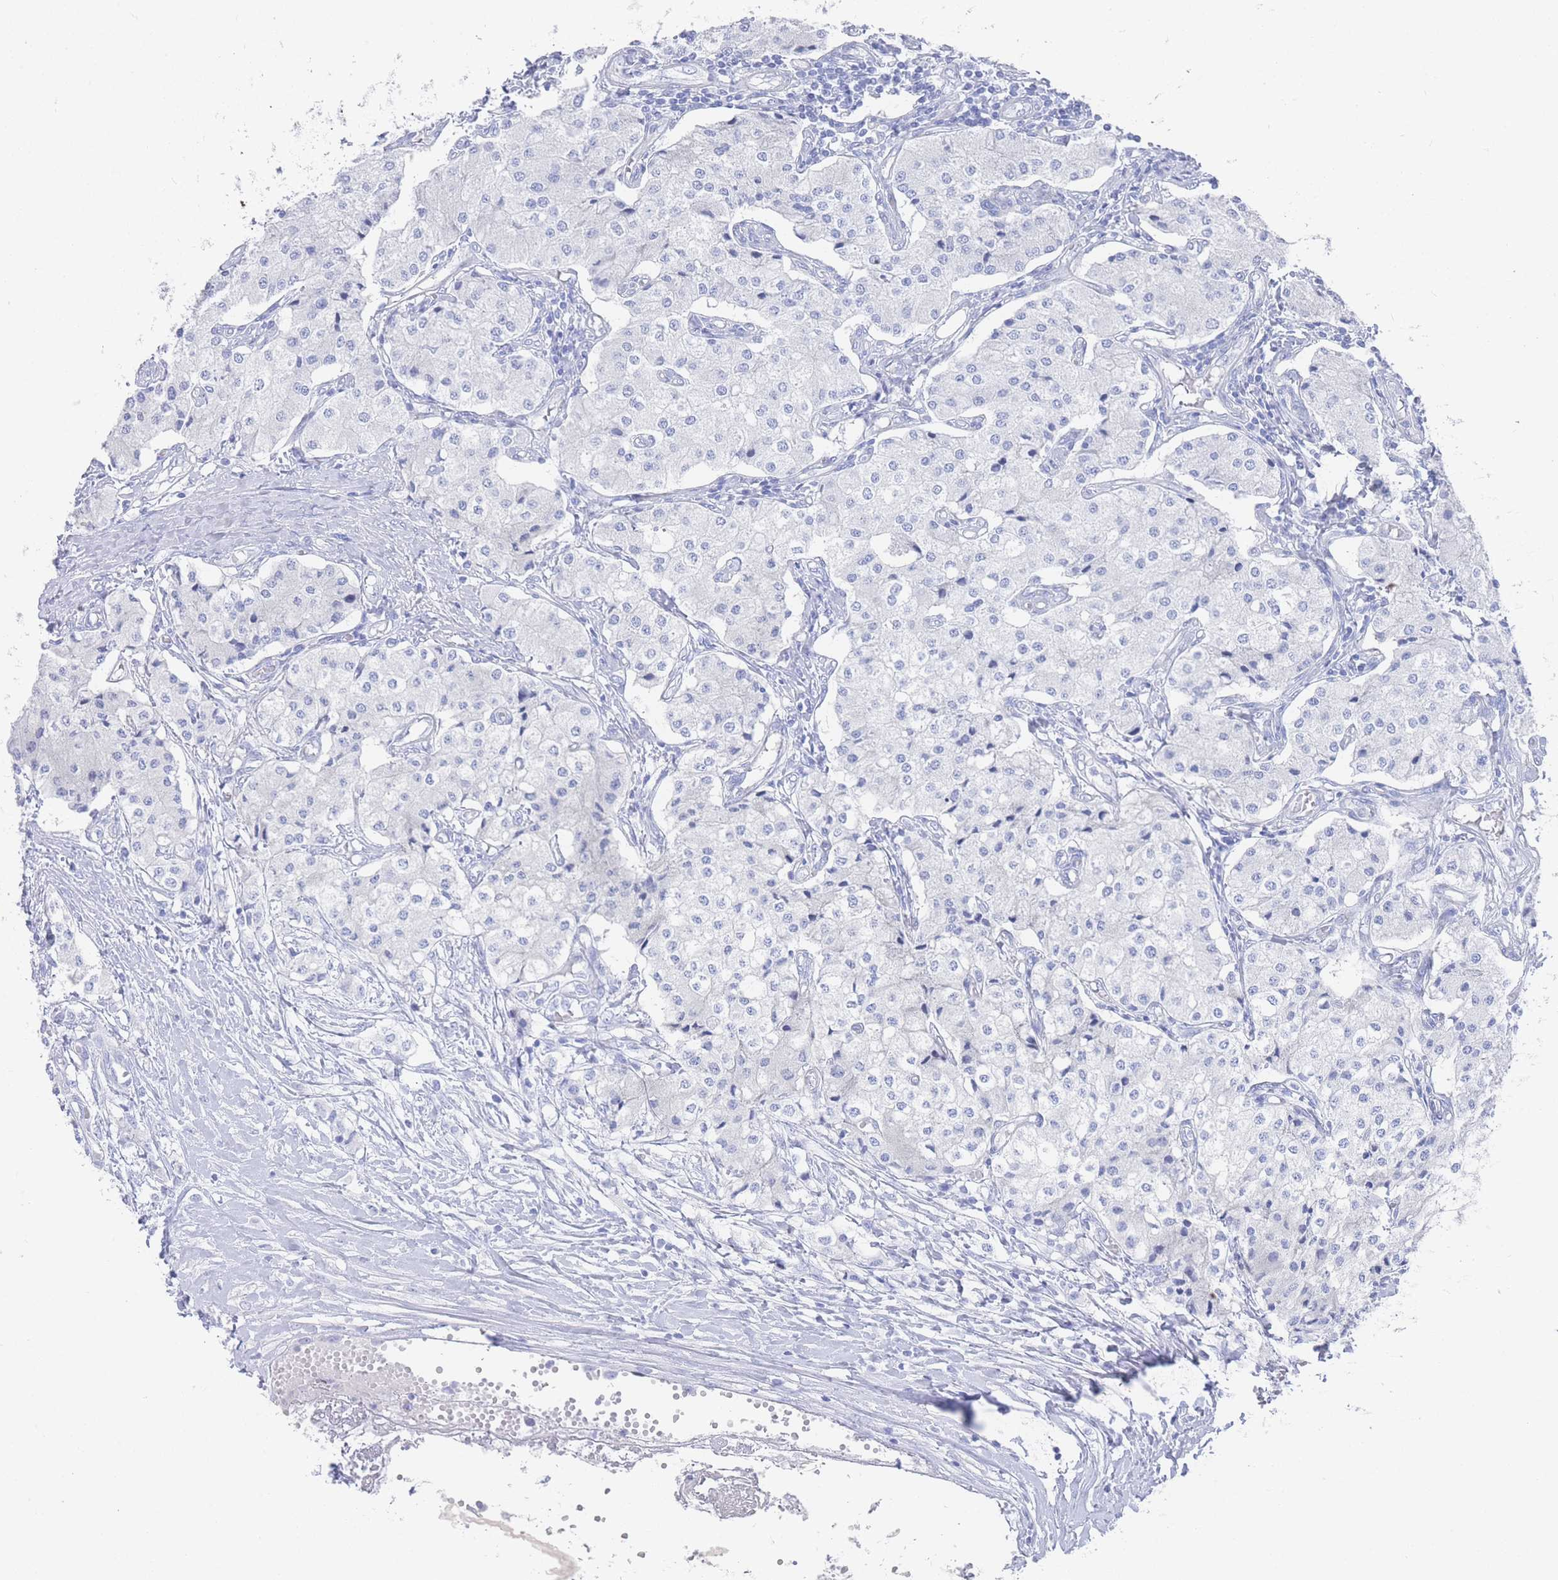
{"staining": {"intensity": "negative", "quantity": "none", "location": "none"}, "tissue": "carcinoid", "cell_type": "Tumor cells", "image_type": "cancer", "snomed": [{"axis": "morphology", "description": "Carcinoid, malignant, NOS"}, {"axis": "topography", "description": "Colon"}], "caption": "The immunohistochemistry (IHC) photomicrograph has no significant staining in tumor cells of carcinoid tissue. Nuclei are stained in blue.", "gene": "LRRC37A", "patient": {"sex": "female", "age": 52}}